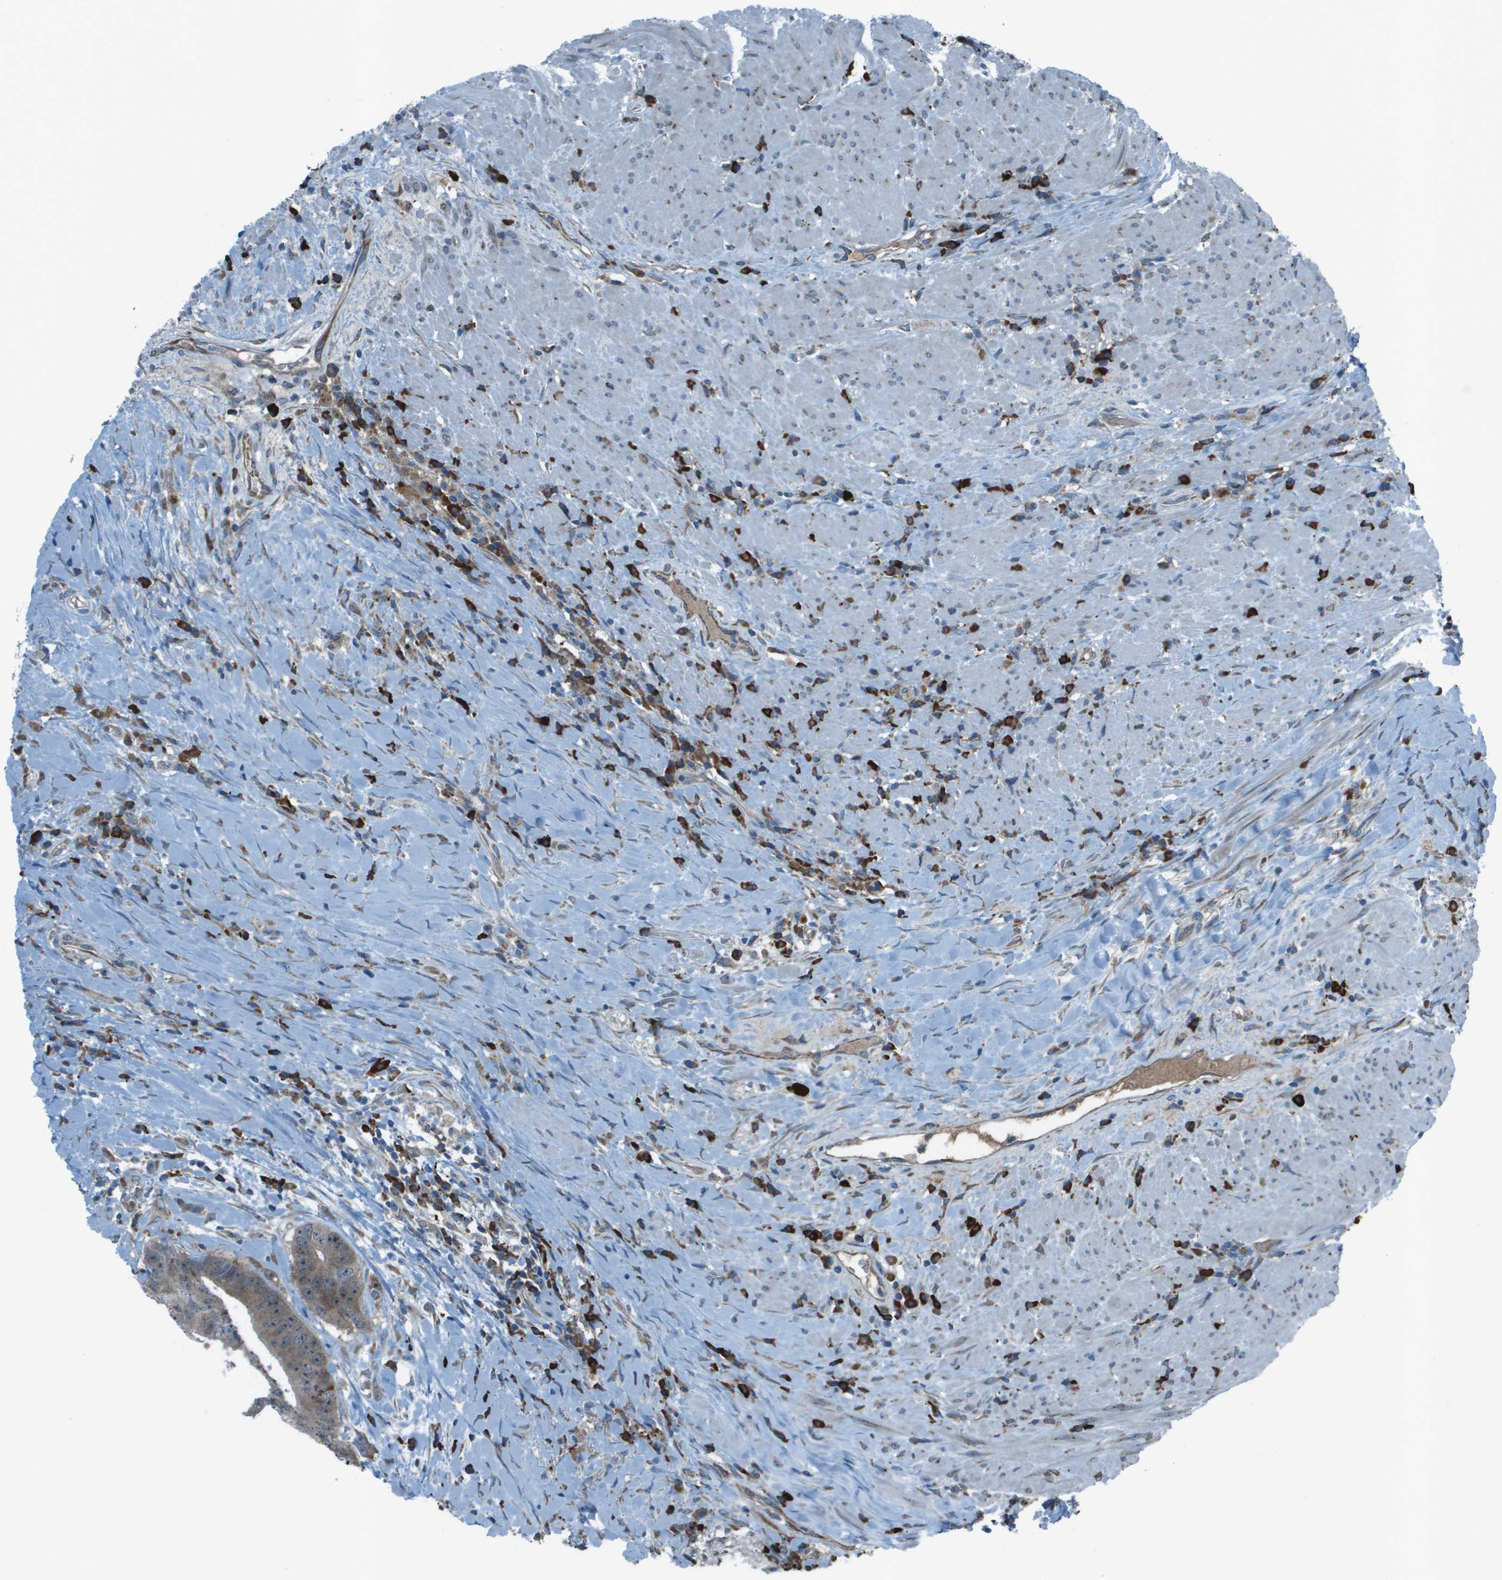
{"staining": {"intensity": "weak", "quantity": ">75%", "location": "cytoplasmic/membranous,nuclear"}, "tissue": "colorectal cancer", "cell_type": "Tumor cells", "image_type": "cancer", "snomed": [{"axis": "morphology", "description": "Adenocarcinoma, NOS"}, {"axis": "topography", "description": "Rectum"}], "caption": "IHC micrograph of neoplastic tissue: colorectal adenocarcinoma stained using IHC displays low levels of weak protein expression localized specifically in the cytoplasmic/membranous and nuclear of tumor cells, appearing as a cytoplasmic/membranous and nuclear brown color.", "gene": "UTS2", "patient": {"sex": "male", "age": 72}}